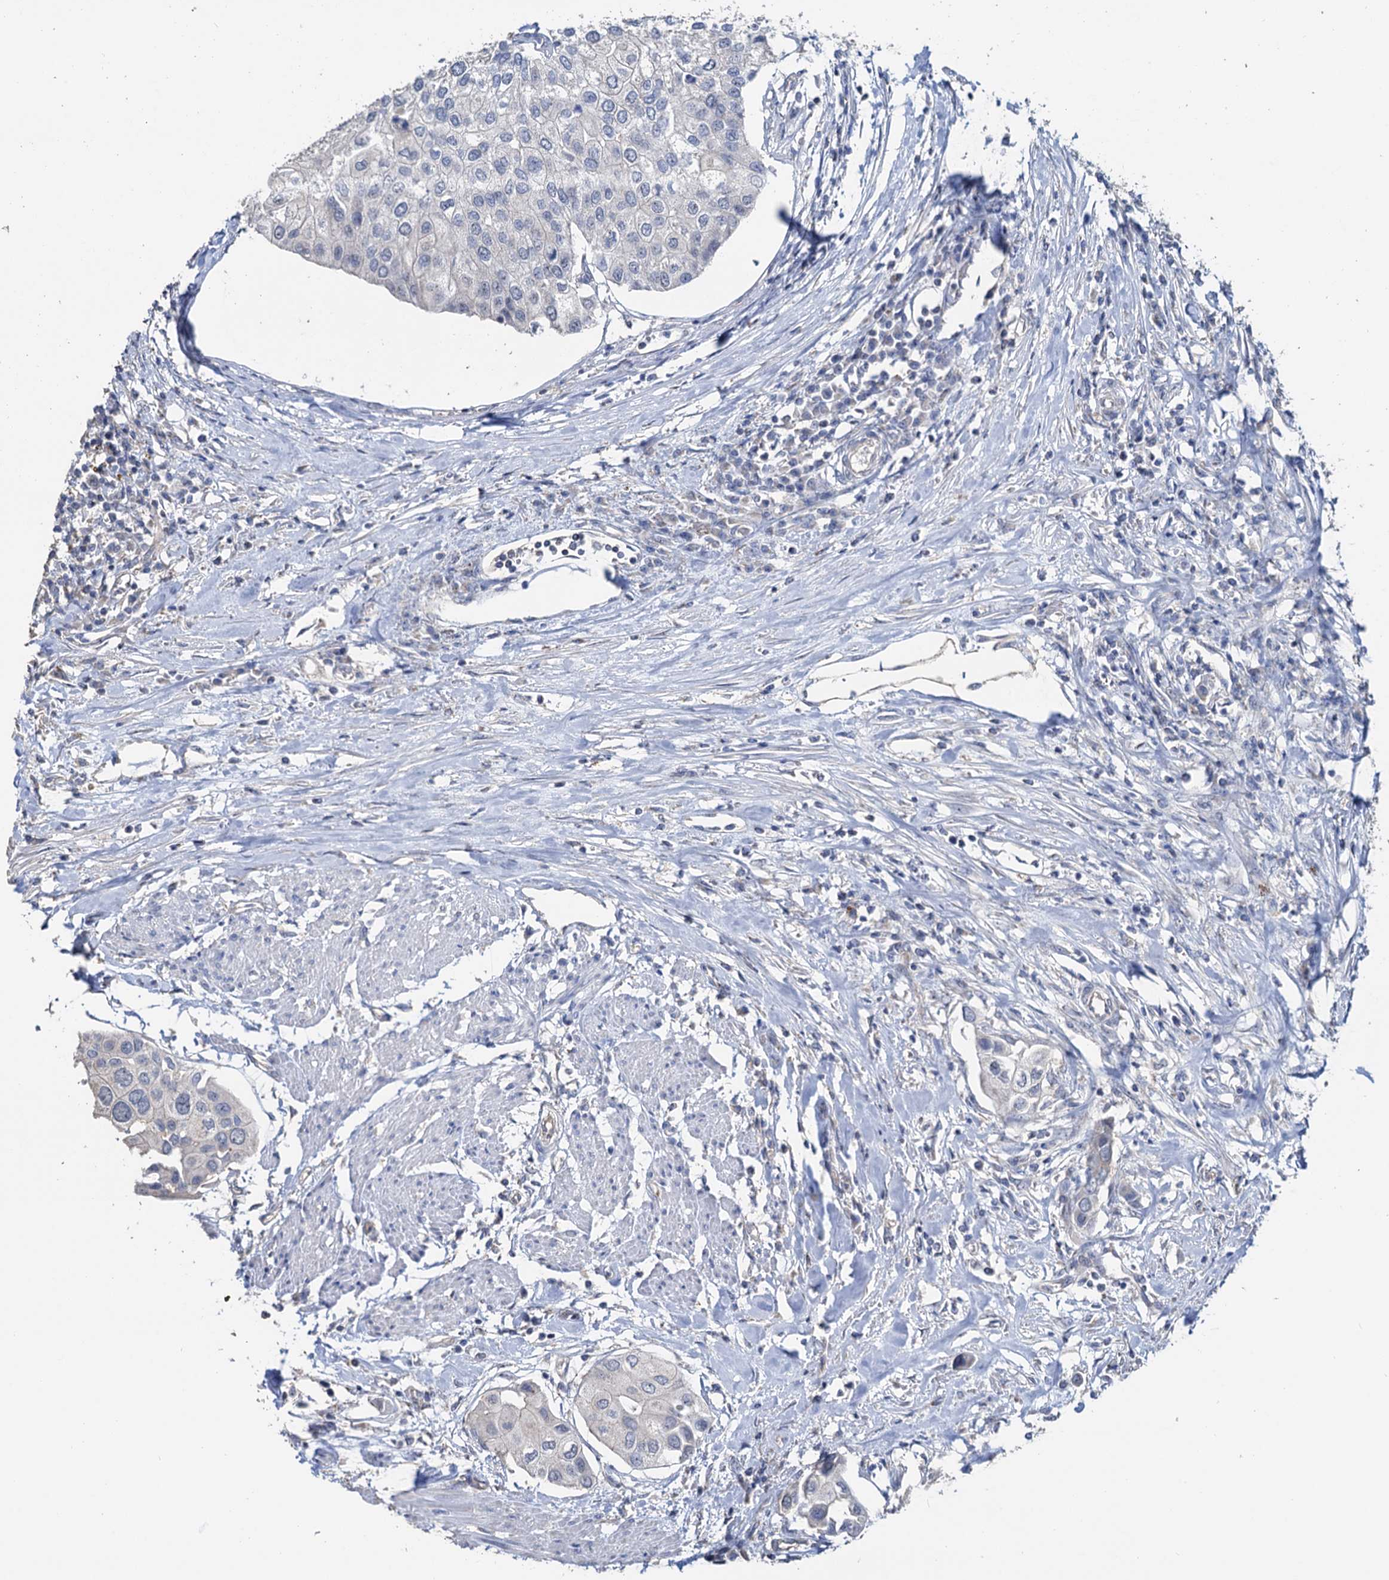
{"staining": {"intensity": "negative", "quantity": "none", "location": "none"}, "tissue": "urothelial cancer", "cell_type": "Tumor cells", "image_type": "cancer", "snomed": [{"axis": "morphology", "description": "Urothelial carcinoma, High grade"}, {"axis": "topography", "description": "Urinary bladder"}], "caption": "Immunohistochemistry image of neoplastic tissue: urothelial cancer stained with DAB displays no significant protein positivity in tumor cells.", "gene": "C2CD3", "patient": {"sex": "male", "age": 64}}